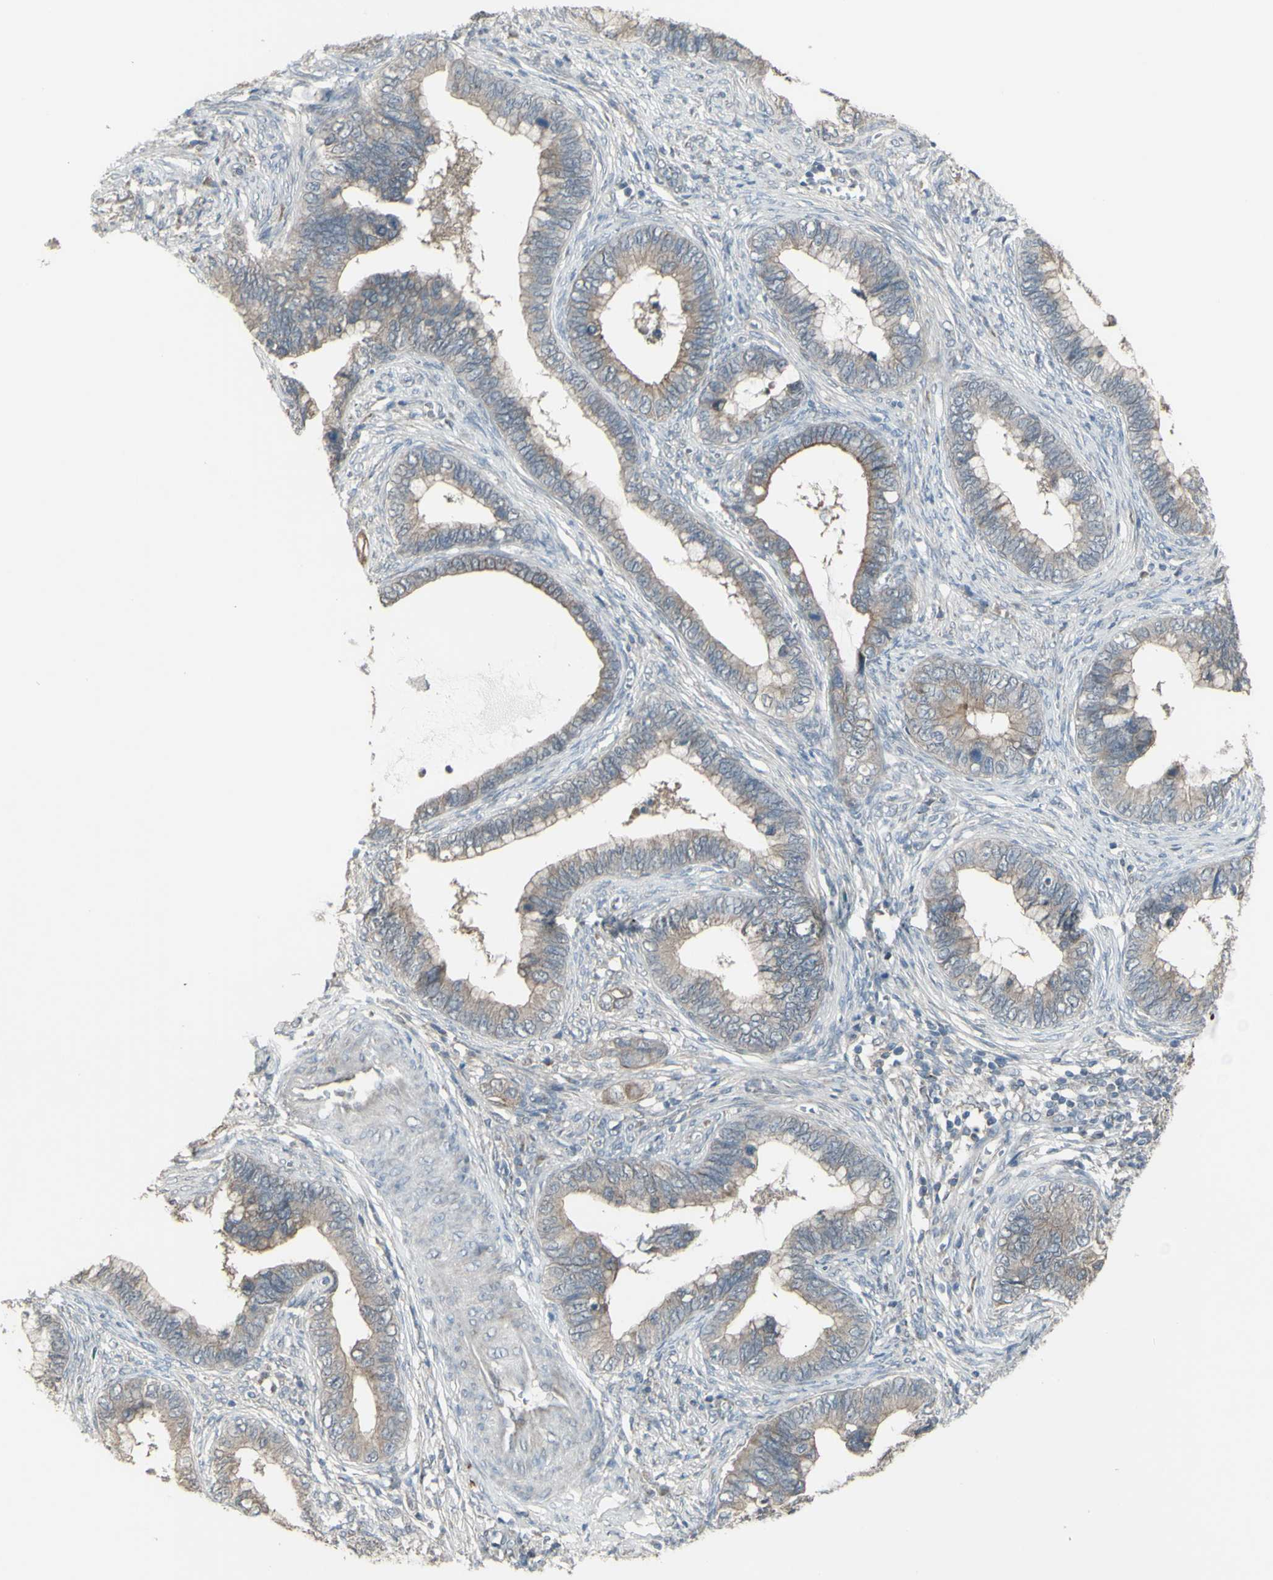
{"staining": {"intensity": "weak", "quantity": ">75%", "location": "cytoplasmic/membranous"}, "tissue": "cervical cancer", "cell_type": "Tumor cells", "image_type": "cancer", "snomed": [{"axis": "morphology", "description": "Adenocarcinoma, NOS"}, {"axis": "topography", "description": "Cervix"}], "caption": "Protein expression analysis of adenocarcinoma (cervical) shows weak cytoplasmic/membranous positivity in approximately >75% of tumor cells.", "gene": "GRAMD1B", "patient": {"sex": "female", "age": 44}}